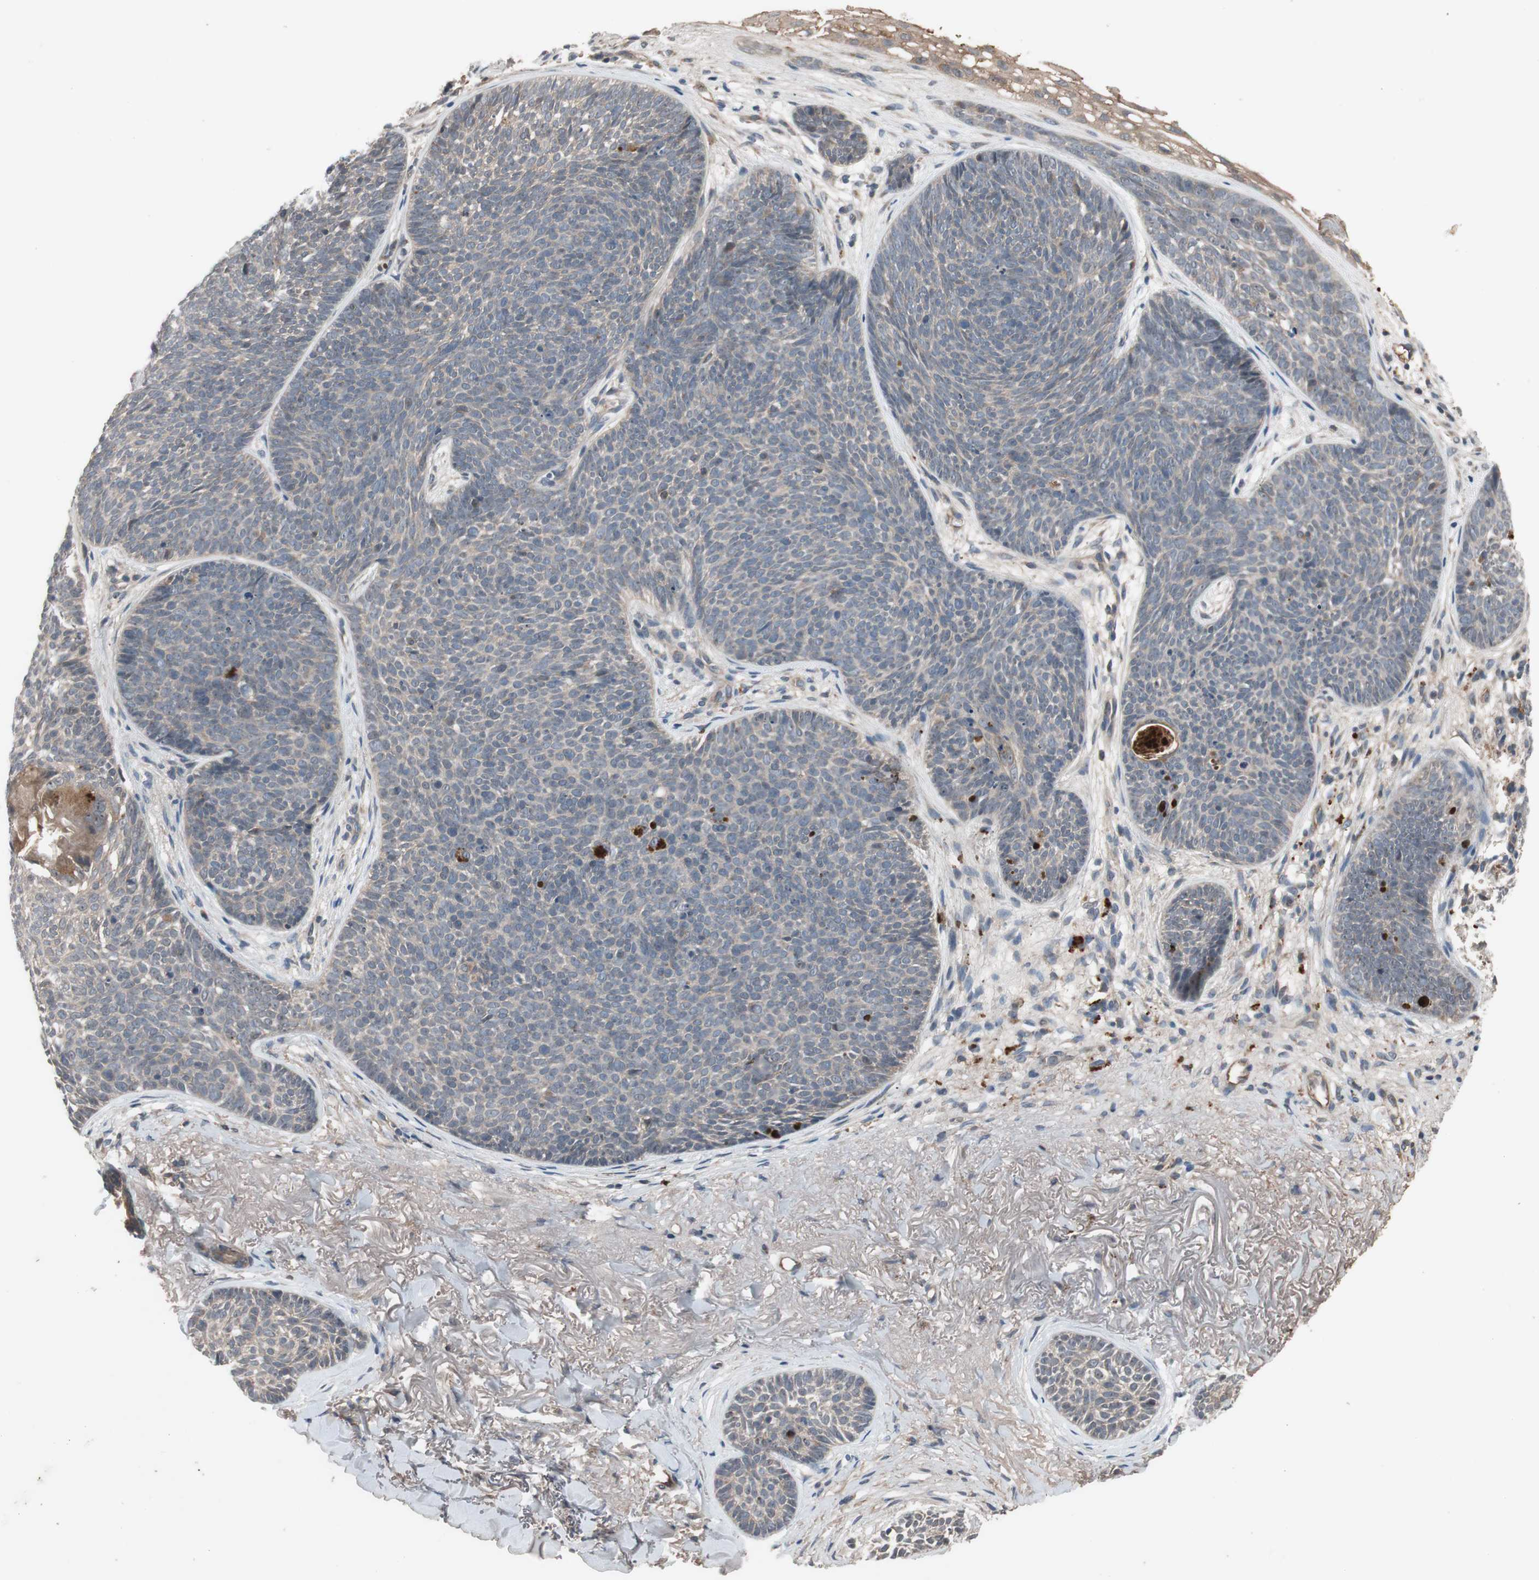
{"staining": {"intensity": "weak", "quantity": ">75%", "location": "cytoplasmic/membranous"}, "tissue": "skin cancer", "cell_type": "Tumor cells", "image_type": "cancer", "snomed": [{"axis": "morphology", "description": "Basal cell carcinoma"}, {"axis": "topography", "description": "Skin"}], "caption": "High-magnification brightfield microscopy of skin cancer stained with DAB (brown) and counterstained with hematoxylin (blue). tumor cells exhibit weak cytoplasmic/membranous positivity is present in about>75% of cells. (brown staining indicates protein expression, while blue staining denotes nuclei).", "gene": "NSF", "patient": {"sex": "female", "age": 70}}